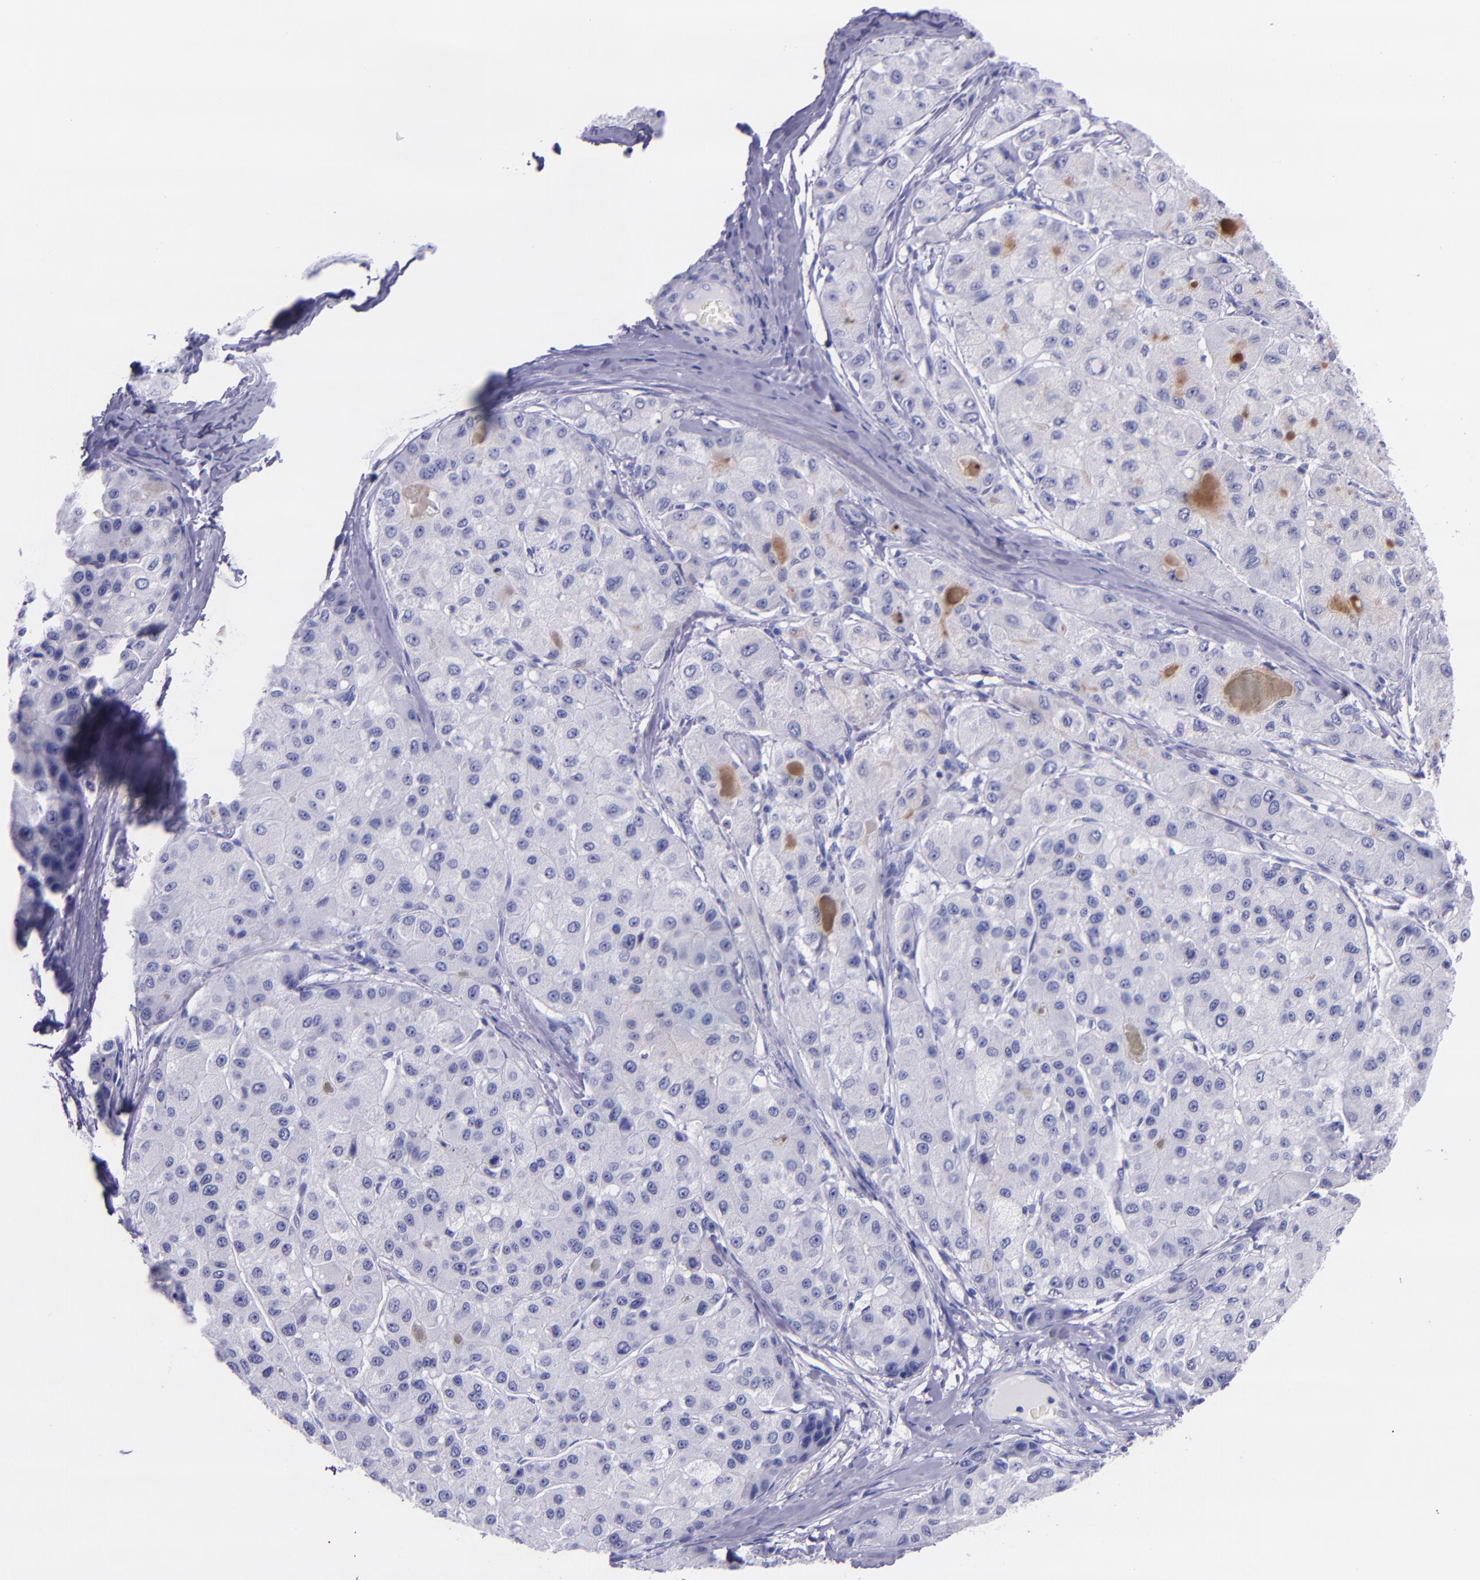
{"staining": {"intensity": "negative", "quantity": "none", "location": "none"}, "tissue": "liver cancer", "cell_type": "Tumor cells", "image_type": "cancer", "snomed": [{"axis": "morphology", "description": "Carcinoma, Hepatocellular, NOS"}, {"axis": "topography", "description": "Liver"}], "caption": "Image shows no protein staining in tumor cells of hepatocellular carcinoma (liver) tissue.", "gene": "SLPI", "patient": {"sex": "male", "age": 80}}